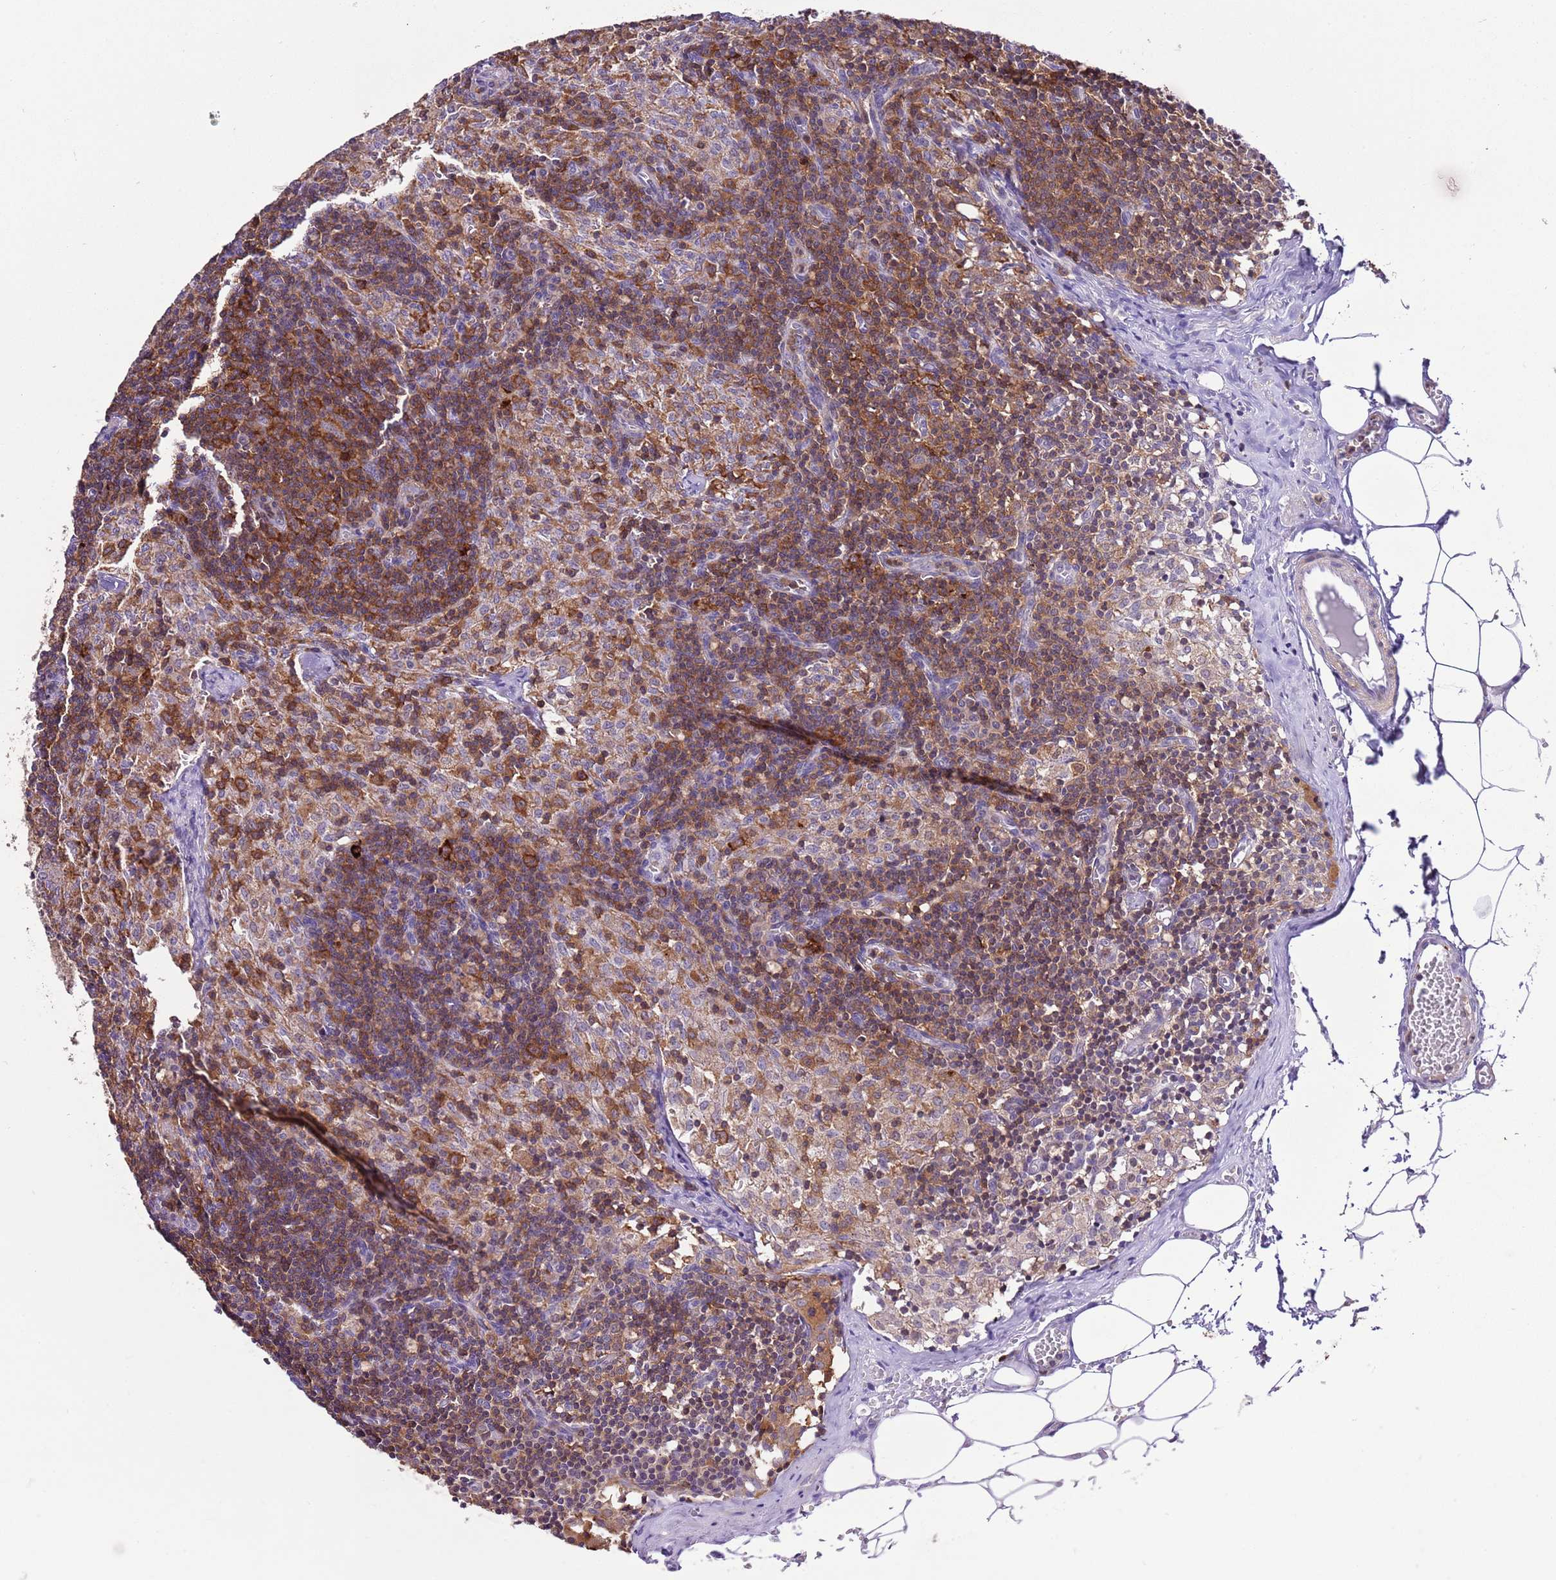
{"staining": {"intensity": "strong", "quantity": "25%-75%", "location": "cytoplasmic/membranous"}, "tissue": "lymph node", "cell_type": "Germinal center cells", "image_type": "normal", "snomed": [{"axis": "morphology", "description": "Normal tissue, NOS"}, {"axis": "topography", "description": "Lymph node"}], "caption": "This image shows benign lymph node stained with IHC to label a protein in brown. The cytoplasmic/membranous of germinal center cells show strong positivity for the protein. Nuclei are counter-stained blue.", "gene": "EFHD1", "patient": {"sex": "female", "age": 42}}